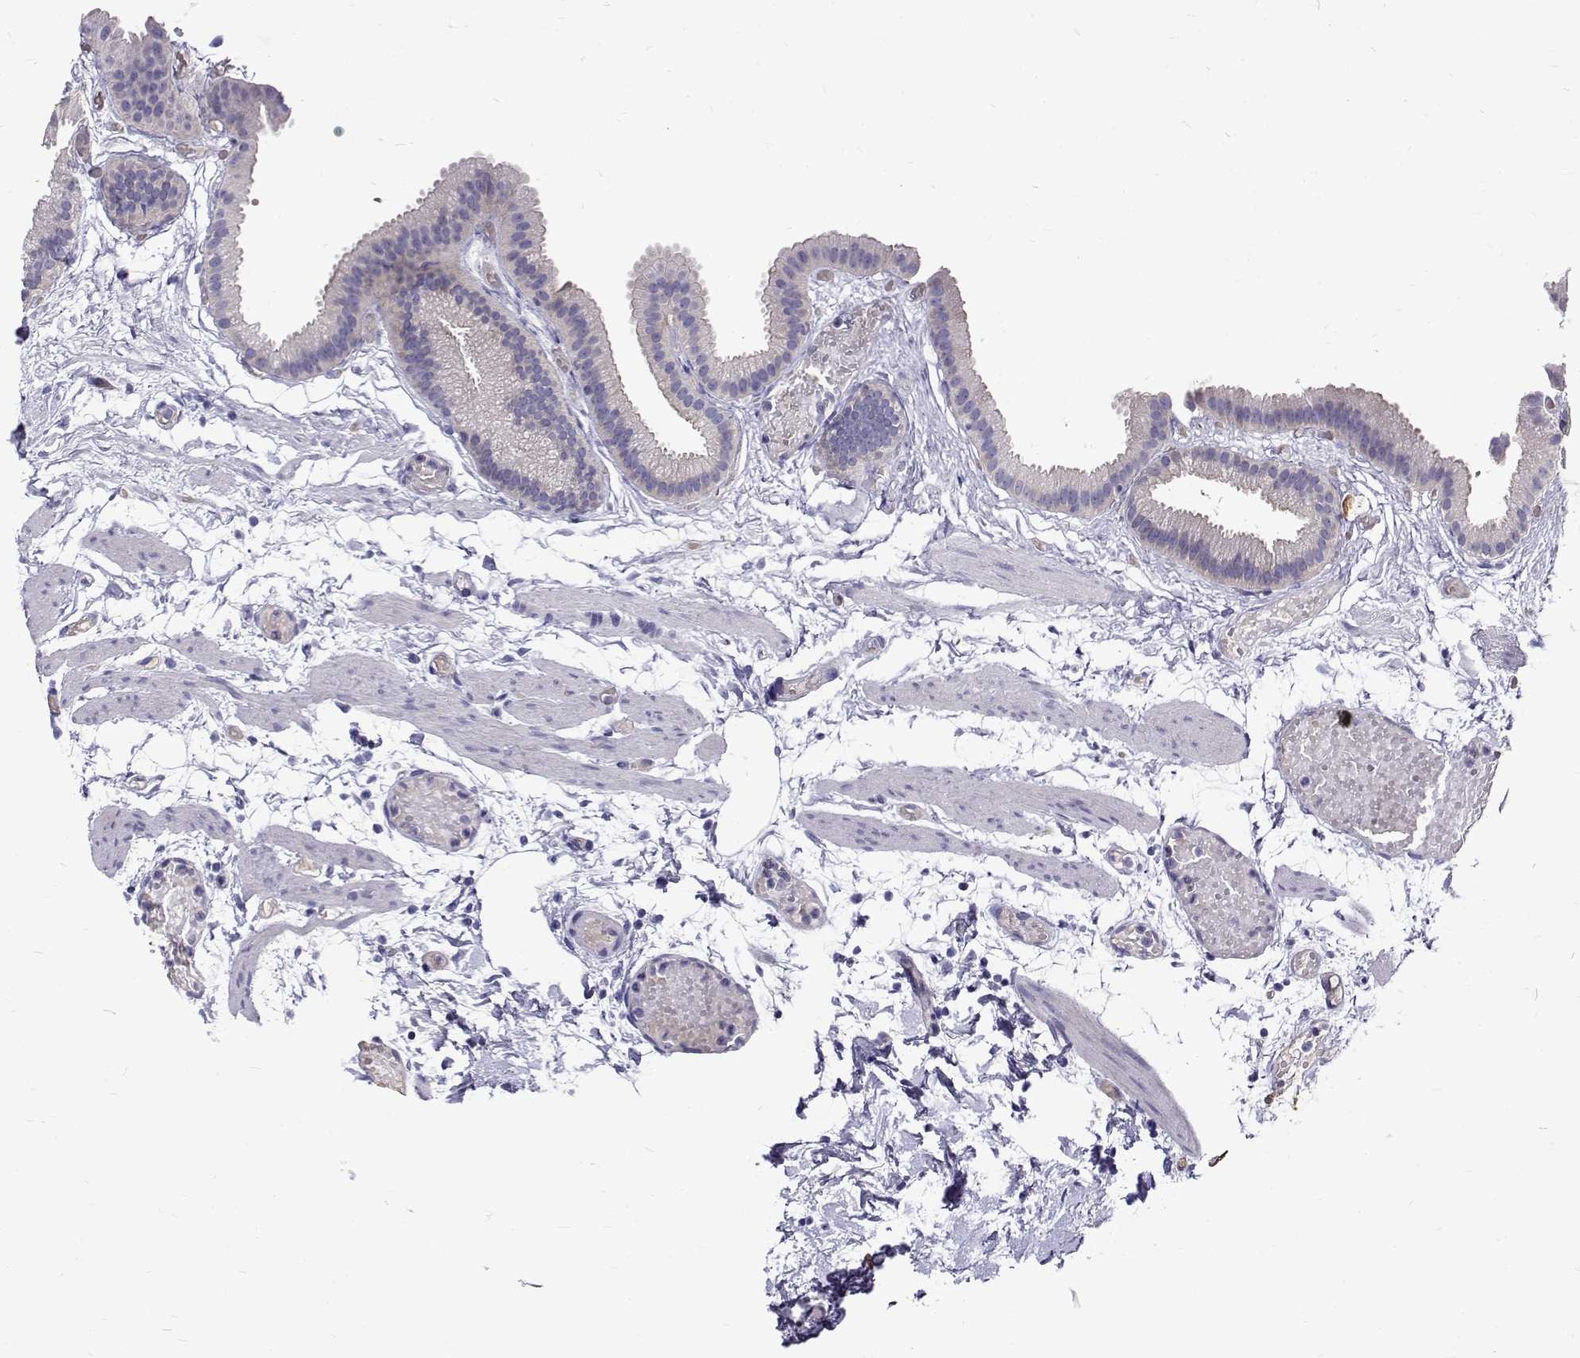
{"staining": {"intensity": "weak", "quantity": "<25%", "location": "cytoplasmic/membranous"}, "tissue": "gallbladder", "cell_type": "Glandular cells", "image_type": "normal", "snomed": [{"axis": "morphology", "description": "Normal tissue, NOS"}, {"axis": "topography", "description": "Gallbladder"}], "caption": "High power microscopy photomicrograph of an immunohistochemistry (IHC) photomicrograph of normal gallbladder, revealing no significant expression in glandular cells. (Stains: DAB immunohistochemistry (IHC) with hematoxylin counter stain, Microscopy: brightfield microscopy at high magnification).", "gene": "IGSF1", "patient": {"sex": "female", "age": 45}}